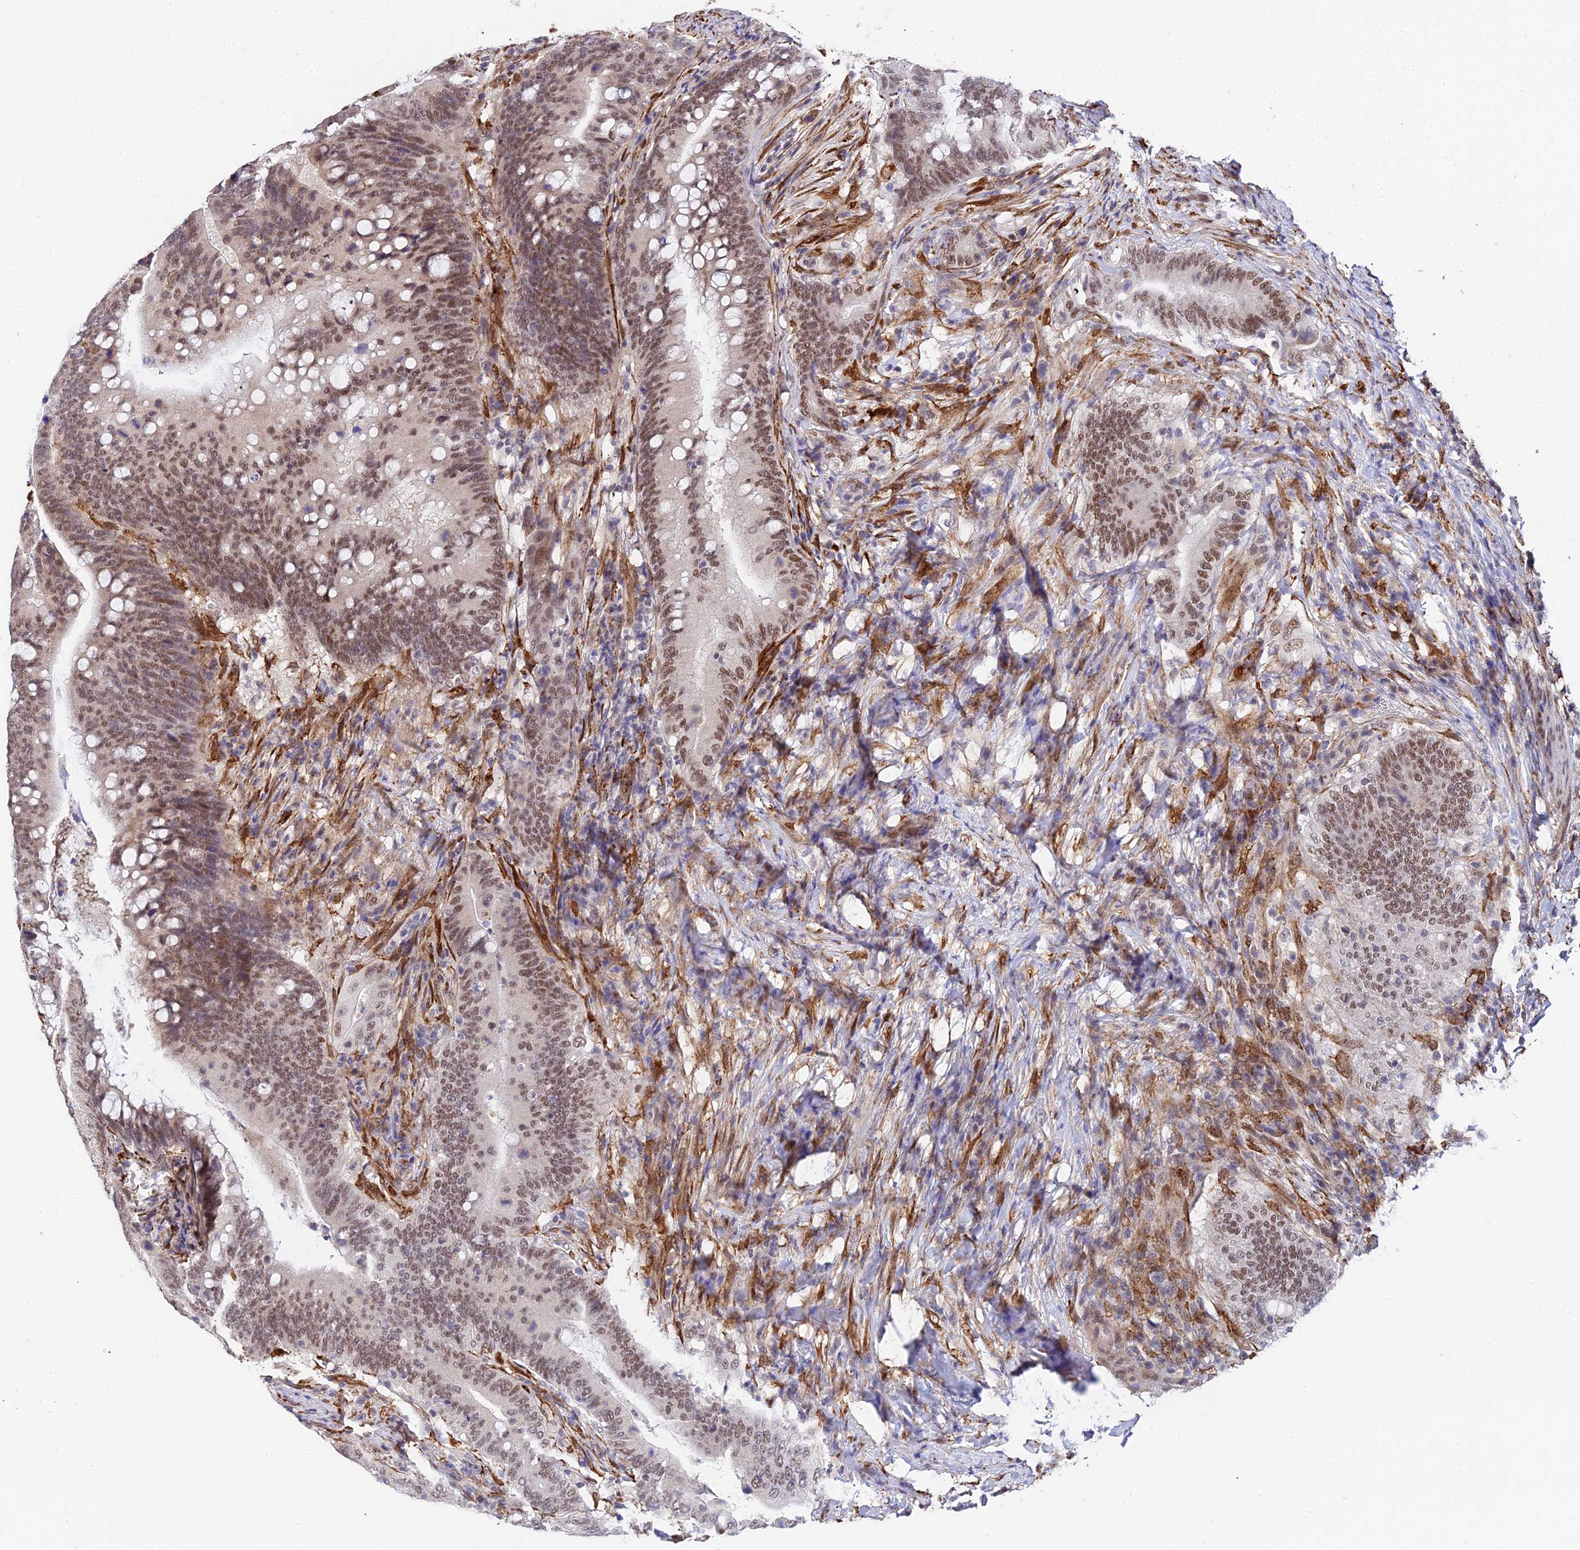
{"staining": {"intensity": "moderate", "quantity": ">75%", "location": "nuclear"}, "tissue": "colorectal cancer", "cell_type": "Tumor cells", "image_type": "cancer", "snomed": [{"axis": "morphology", "description": "Adenocarcinoma, NOS"}, {"axis": "topography", "description": "Colon"}], "caption": "This photomicrograph exhibits adenocarcinoma (colorectal) stained with immunohistochemistry (IHC) to label a protein in brown. The nuclear of tumor cells show moderate positivity for the protein. Nuclei are counter-stained blue.", "gene": "BCL9", "patient": {"sex": "female", "age": 66}}